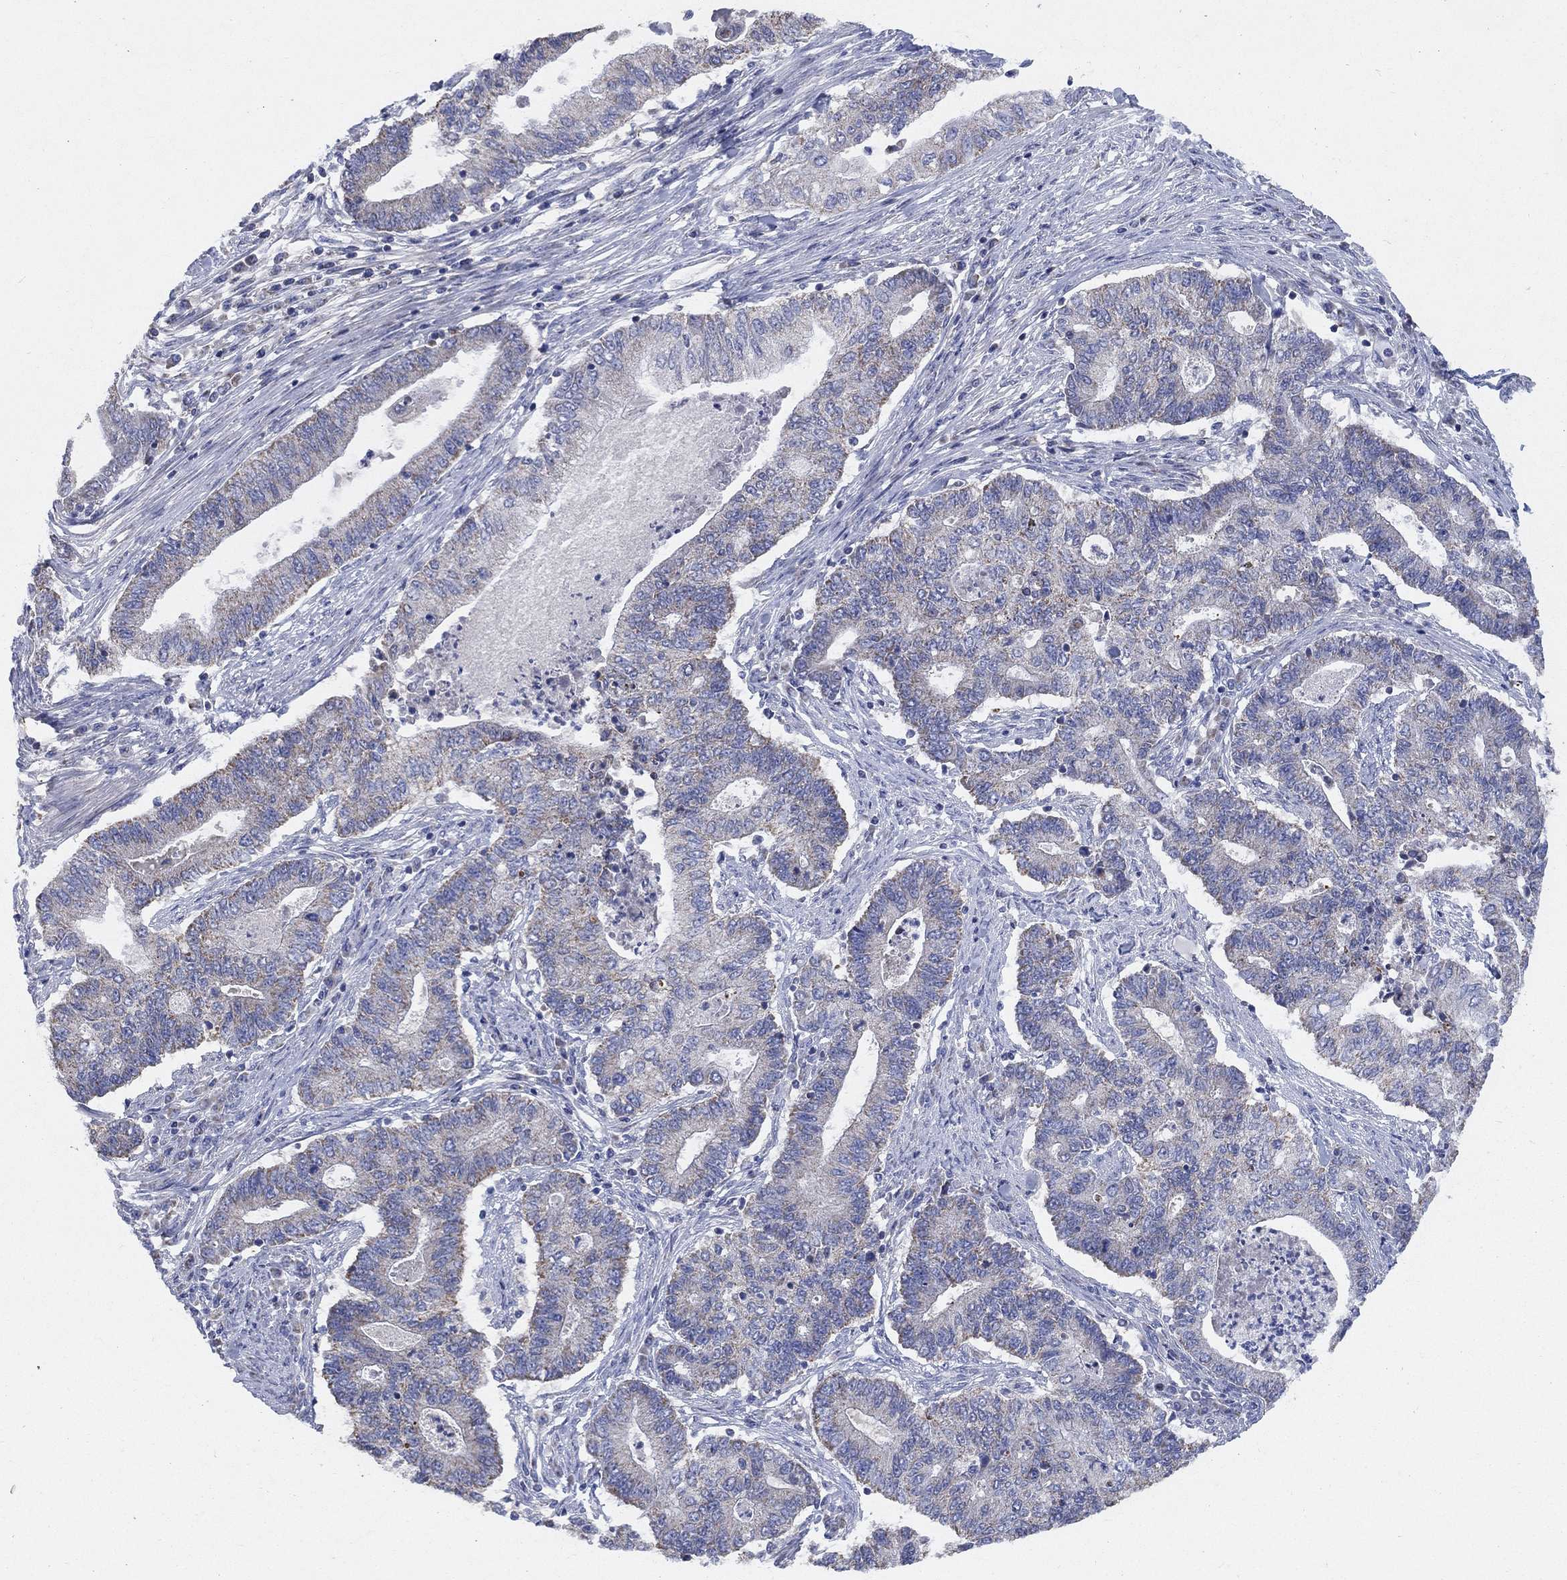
{"staining": {"intensity": "weak", "quantity": "<25%", "location": "cytoplasmic/membranous"}, "tissue": "endometrial cancer", "cell_type": "Tumor cells", "image_type": "cancer", "snomed": [{"axis": "morphology", "description": "Adenocarcinoma, NOS"}, {"axis": "topography", "description": "Uterus"}, {"axis": "topography", "description": "Endometrium"}], "caption": "Immunohistochemistry (IHC) of endometrial cancer (adenocarcinoma) demonstrates no positivity in tumor cells.", "gene": "CLVS1", "patient": {"sex": "female", "age": 54}}